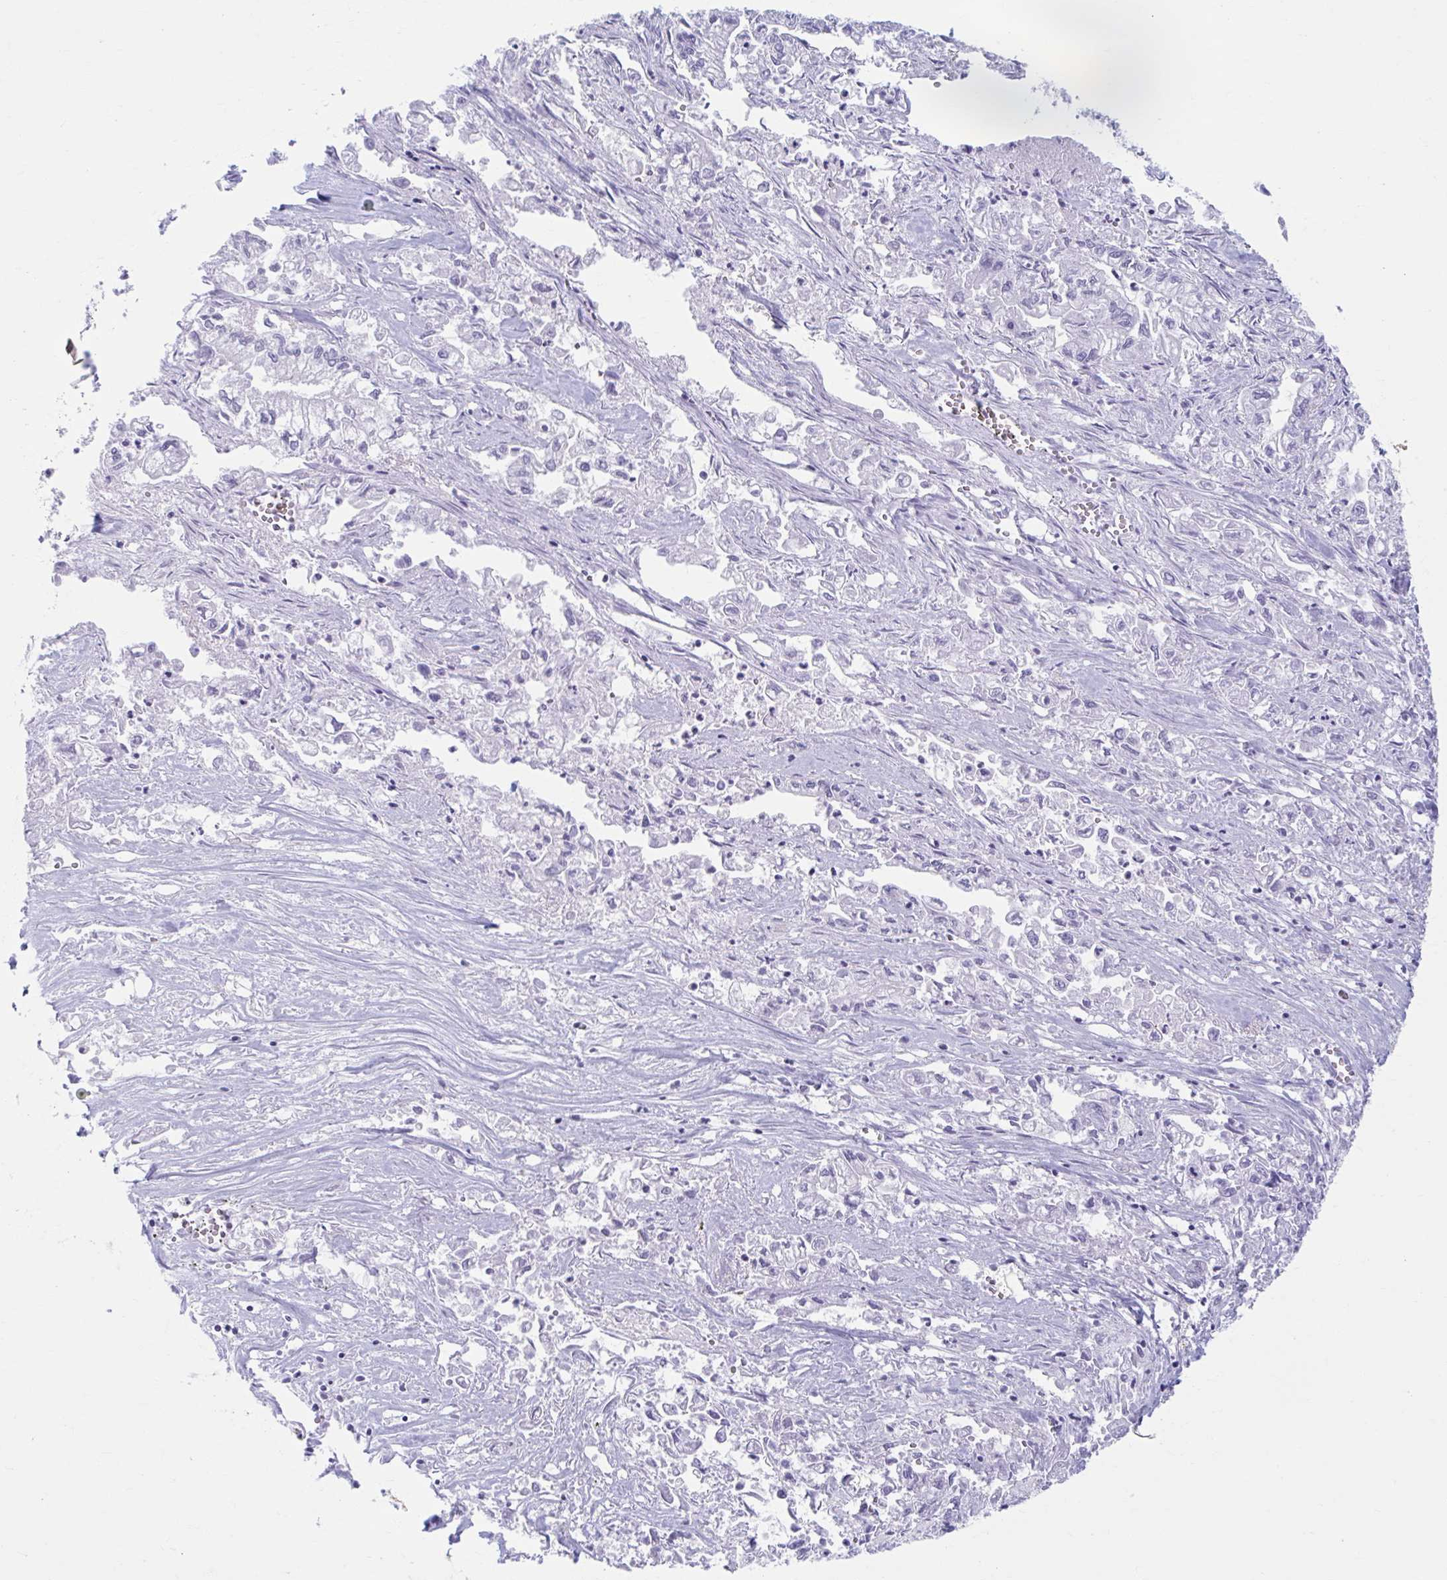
{"staining": {"intensity": "negative", "quantity": "none", "location": "none"}, "tissue": "pancreatic cancer", "cell_type": "Tumor cells", "image_type": "cancer", "snomed": [{"axis": "morphology", "description": "Adenocarcinoma, NOS"}, {"axis": "topography", "description": "Pancreas"}], "caption": "Immunohistochemistry image of neoplastic tissue: human adenocarcinoma (pancreatic) stained with DAB shows no significant protein staining in tumor cells.", "gene": "CCDC105", "patient": {"sex": "male", "age": 72}}